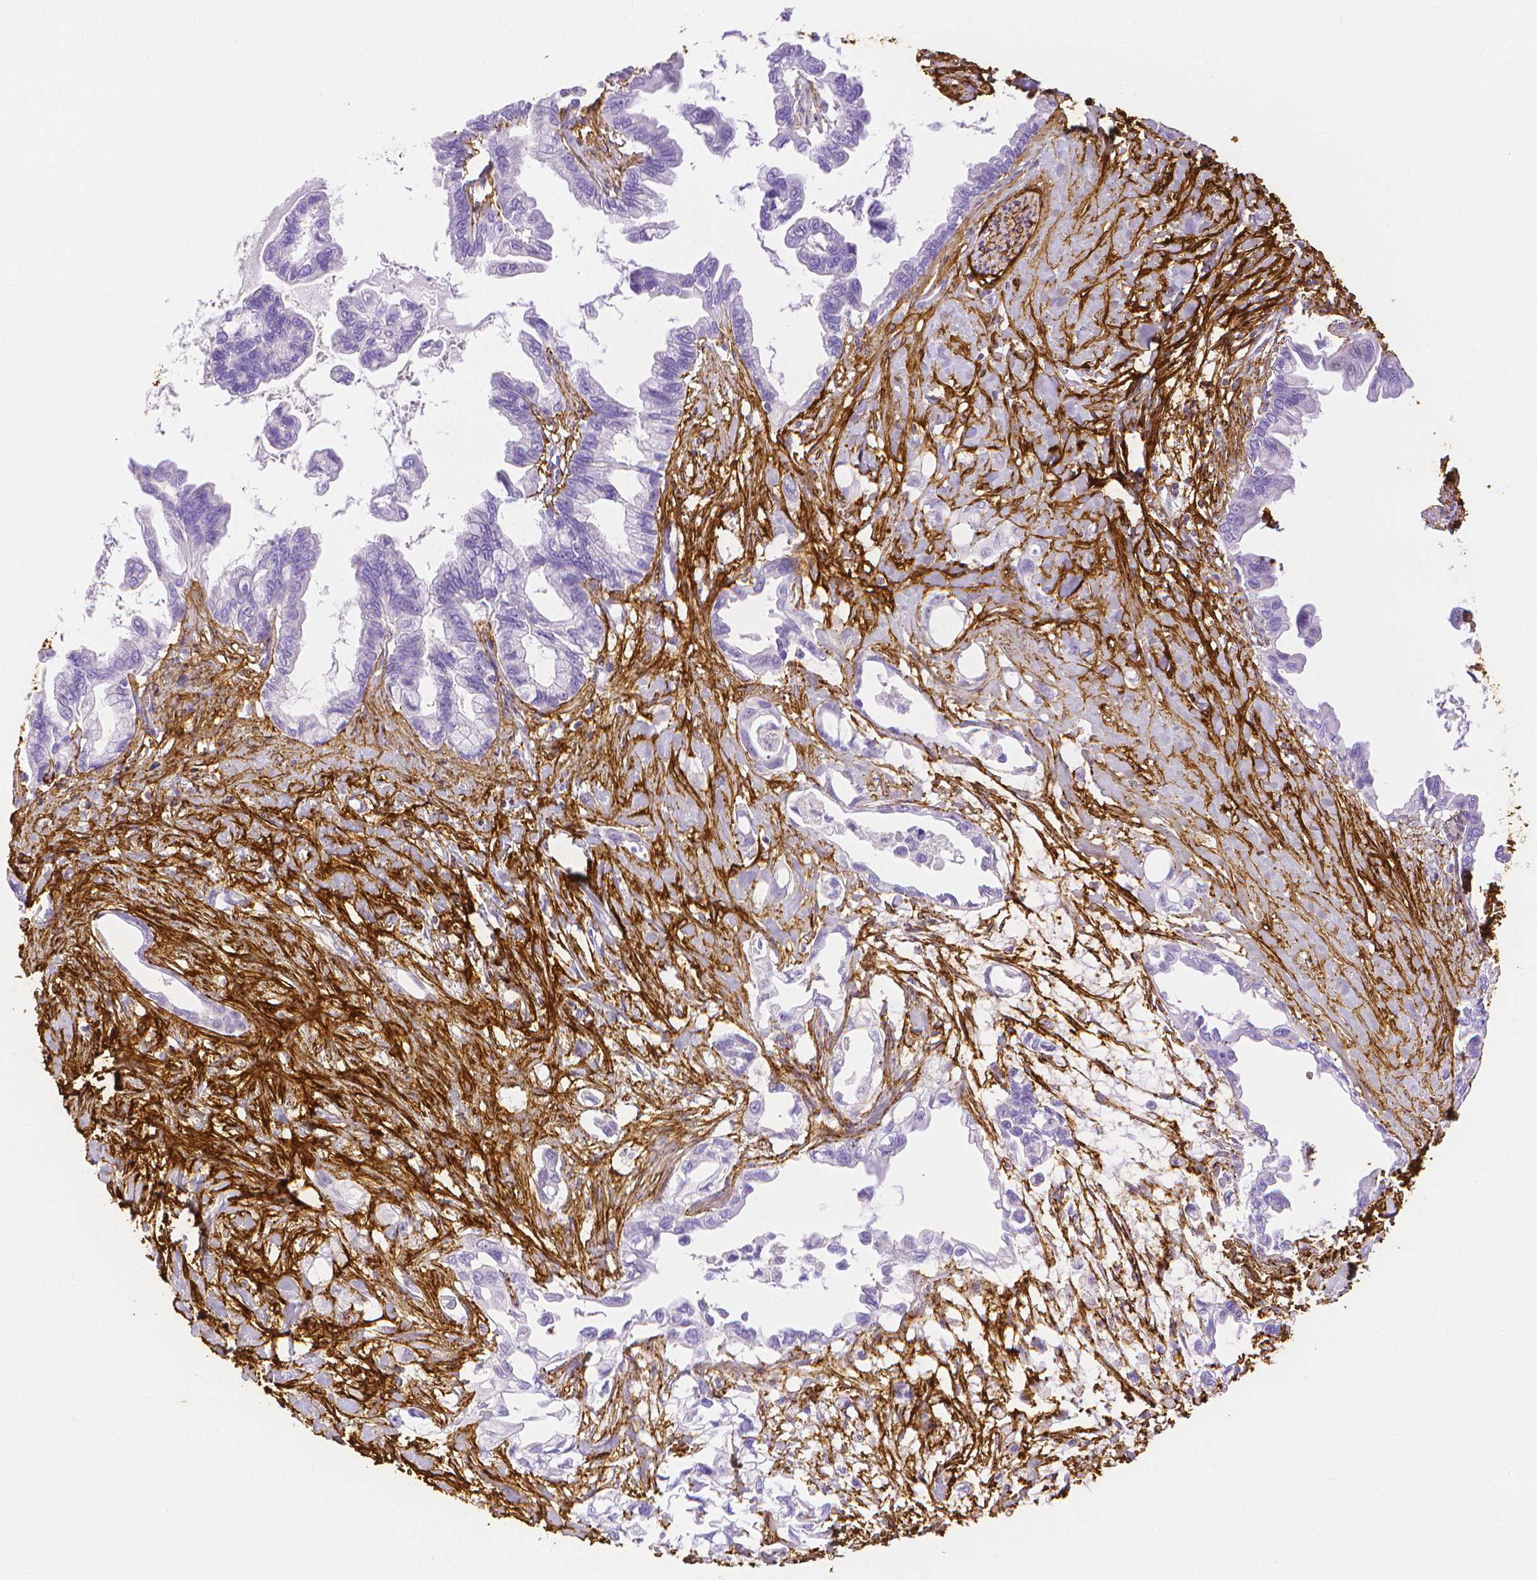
{"staining": {"intensity": "negative", "quantity": "none", "location": "none"}, "tissue": "pancreatic cancer", "cell_type": "Tumor cells", "image_type": "cancer", "snomed": [{"axis": "morphology", "description": "Adenocarcinoma, NOS"}, {"axis": "topography", "description": "Pancreas"}], "caption": "Immunohistochemical staining of human adenocarcinoma (pancreatic) demonstrates no significant staining in tumor cells.", "gene": "FBN1", "patient": {"sex": "male", "age": 61}}